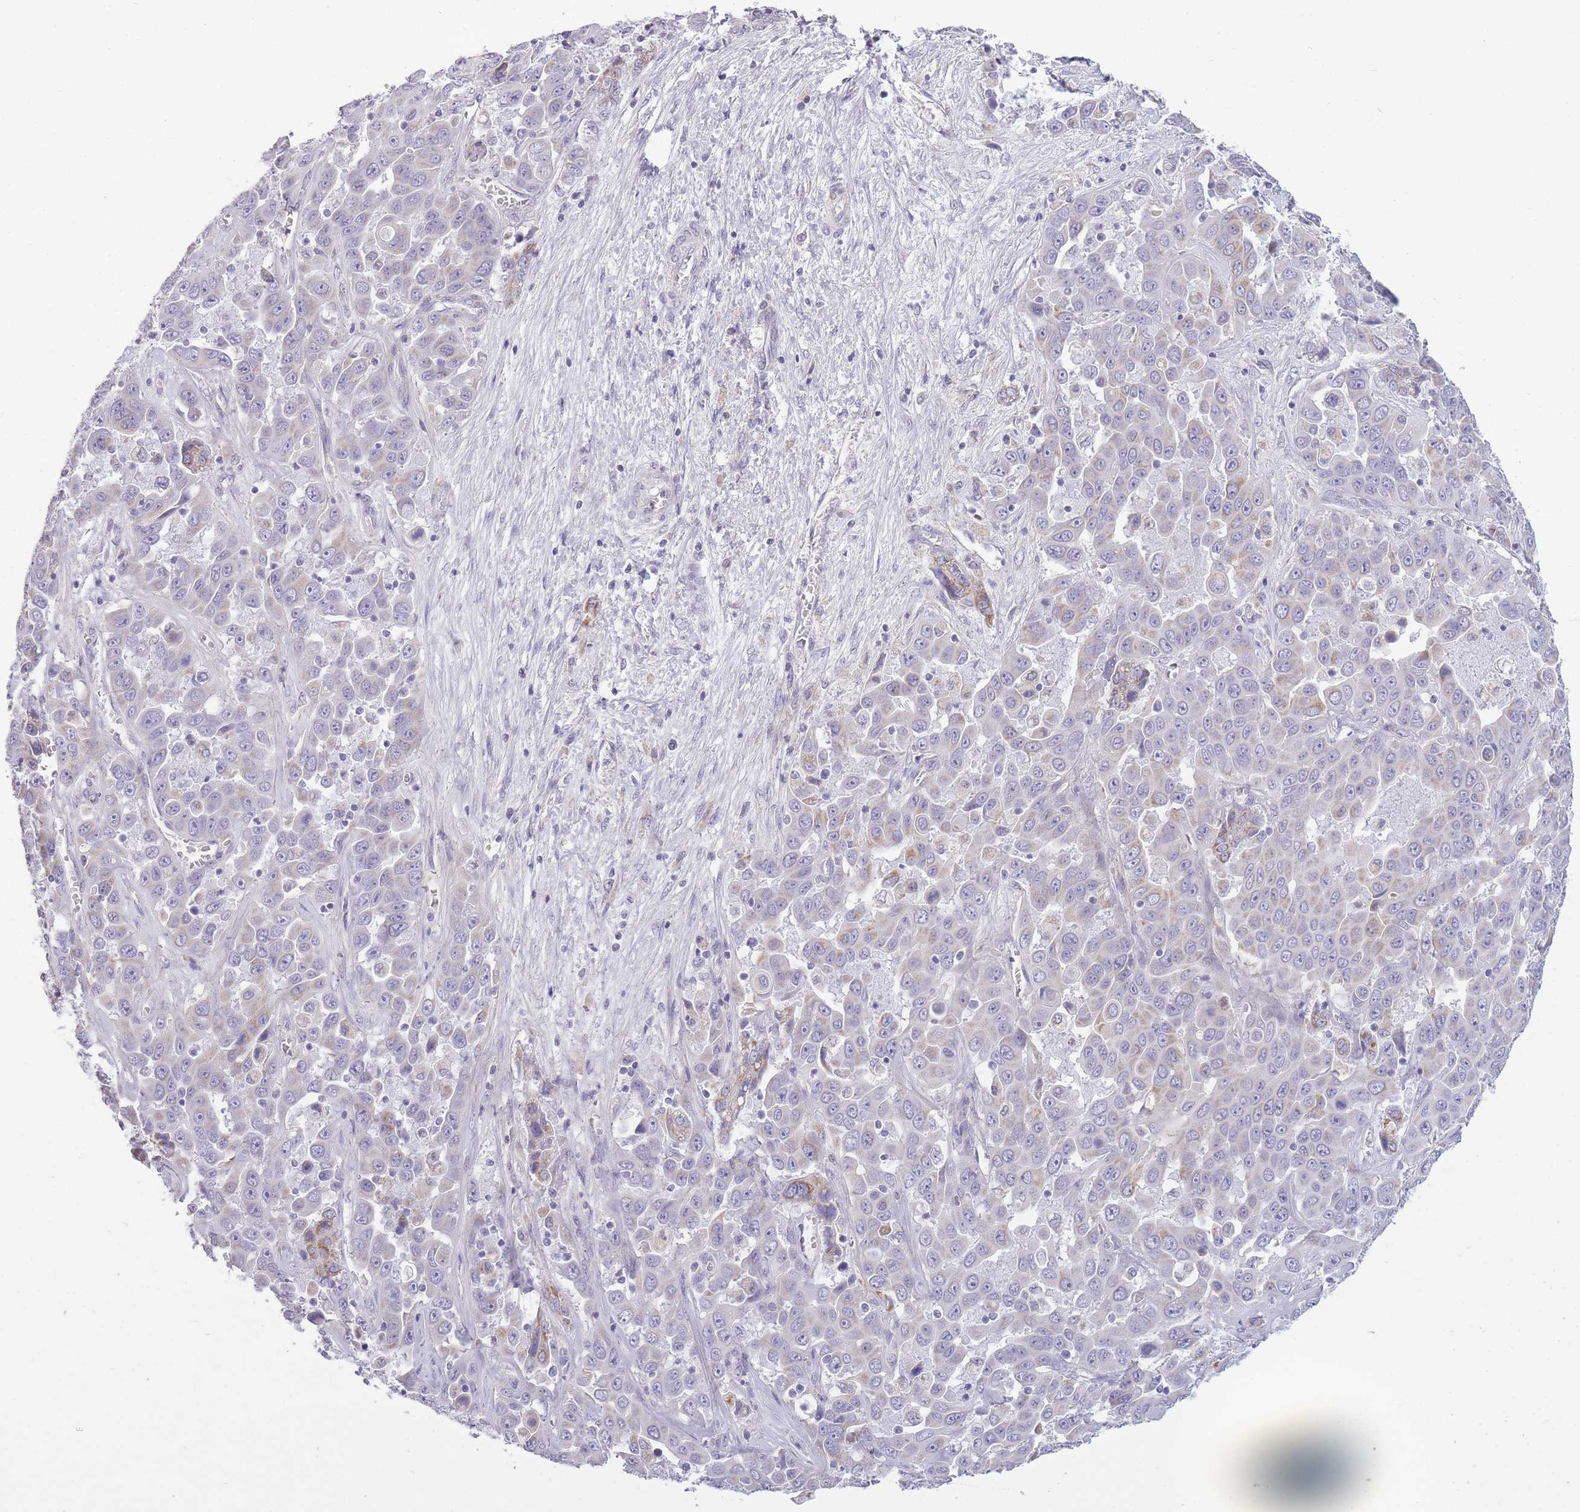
{"staining": {"intensity": "weak", "quantity": "<25%", "location": "cytoplasmic/membranous"}, "tissue": "liver cancer", "cell_type": "Tumor cells", "image_type": "cancer", "snomed": [{"axis": "morphology", "description": "Cholangiocarcinoma"}, {"axis": "topography", "description": "Liver"}], "caption": "An immunohistochemistry (IHC) image of liver cancer (cholangiocarcinoma) is shown. There is no staining in tumor cells of liver cancer (cholangiocarcinoma).", "gene": "ZBTB24", "patient": {"sex": "female", "age": 52}}